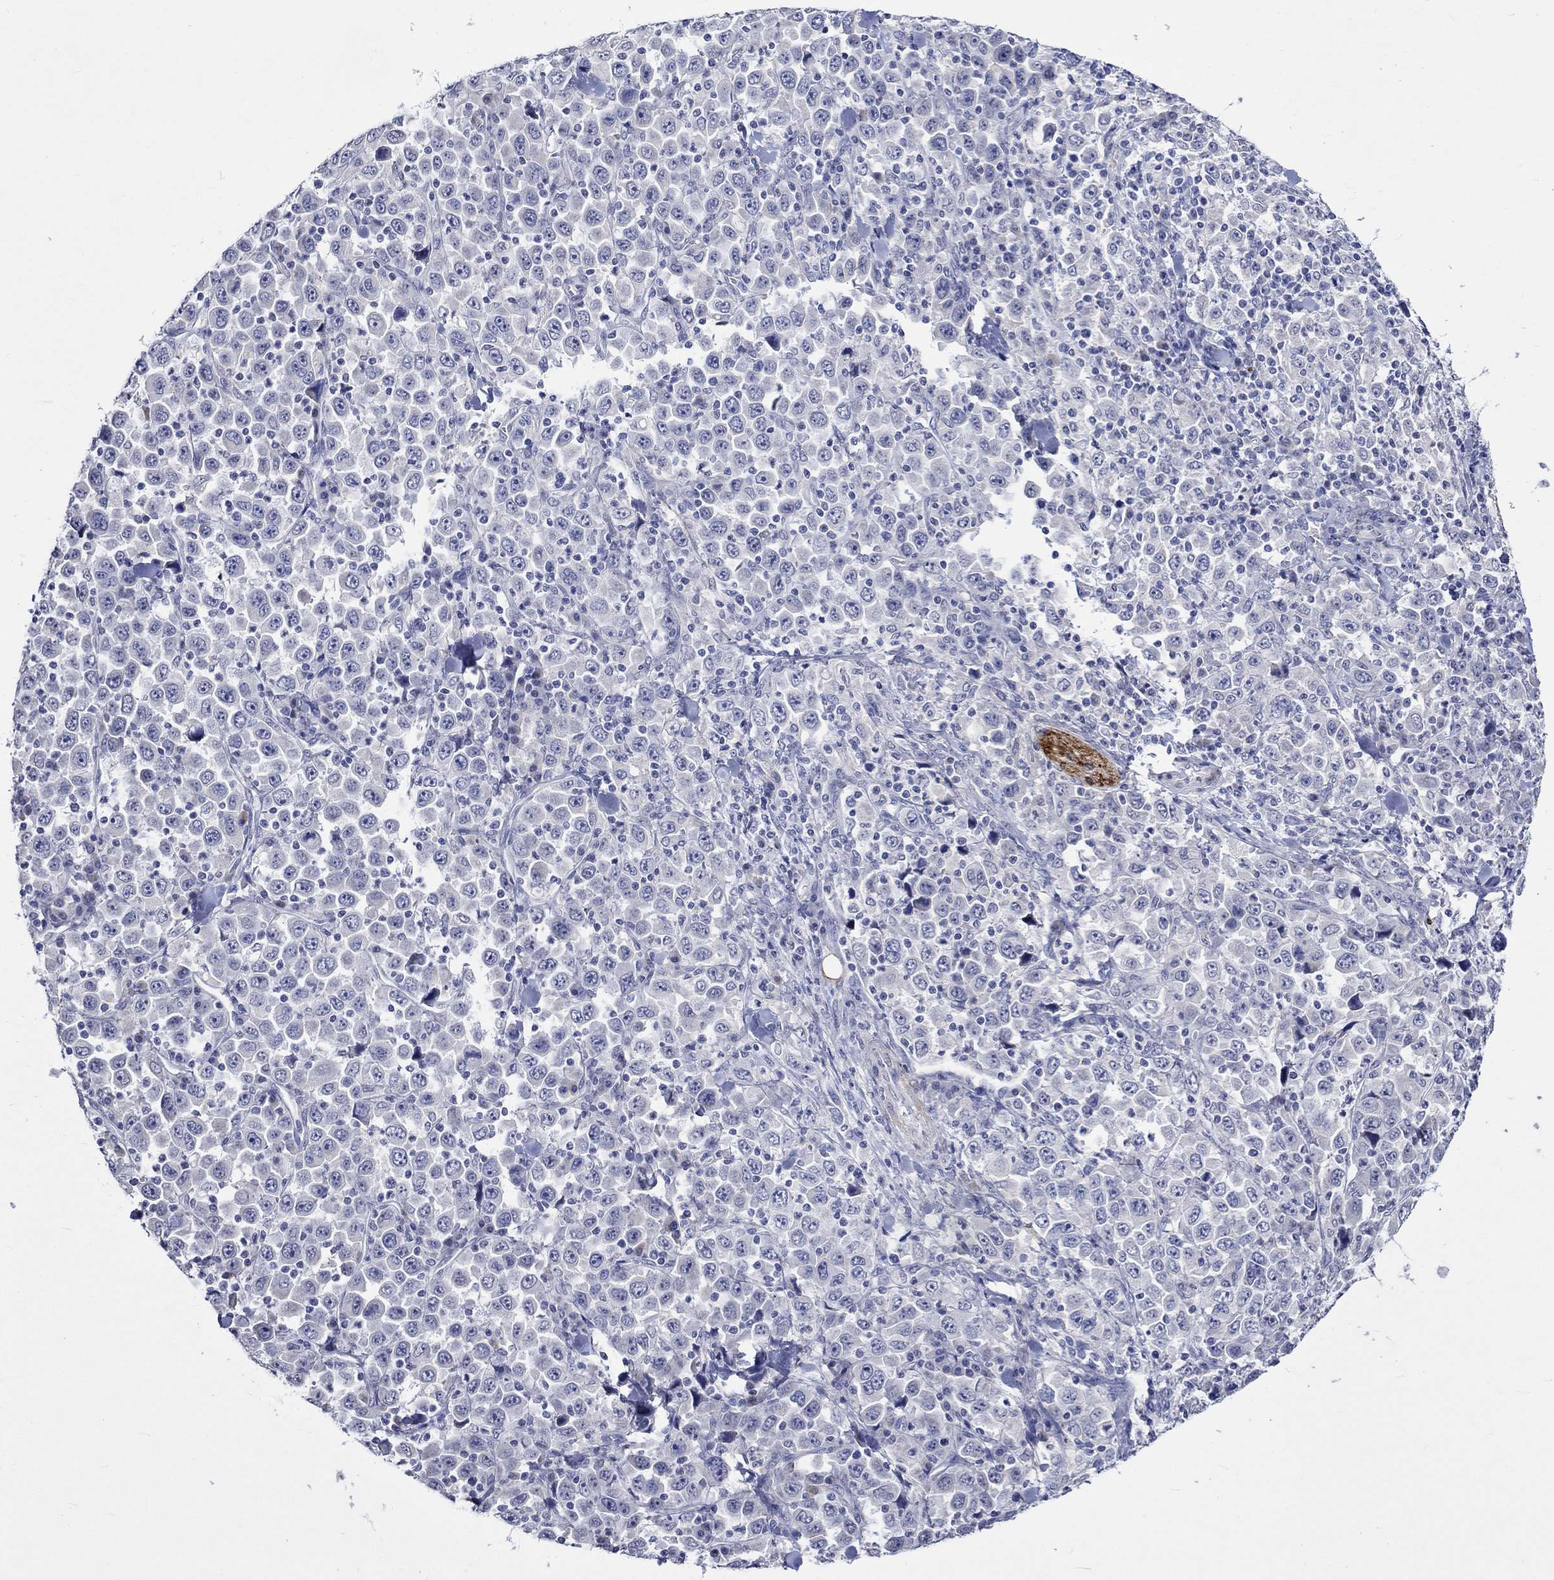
{"staining": {"intensity": "negative", "quantity": "none", "location": "none"}, "tissue": "stomach cancer", "cell_type": "Tumor cells", "image_type": "cancer", "snomed": [{"axis": "morphology", "description": "Normal tissue, NOS"}, {"axis": "morphology", "description": "Adenocarcinoma, NOS"}, {"axis": "topography", "description": "Stomach, upper"}, {"axis": "topography", "description": "Stomach"}], "caption": "This image is of stomach adenocarcinoma stained with immunohistochemistry (IHC) to label a protein in brown with the nuclei are counter-stained blue. There is no expression in tumor cells.", "gene": "CRYAB", "patient": {"sex": "male", "age": 59}}